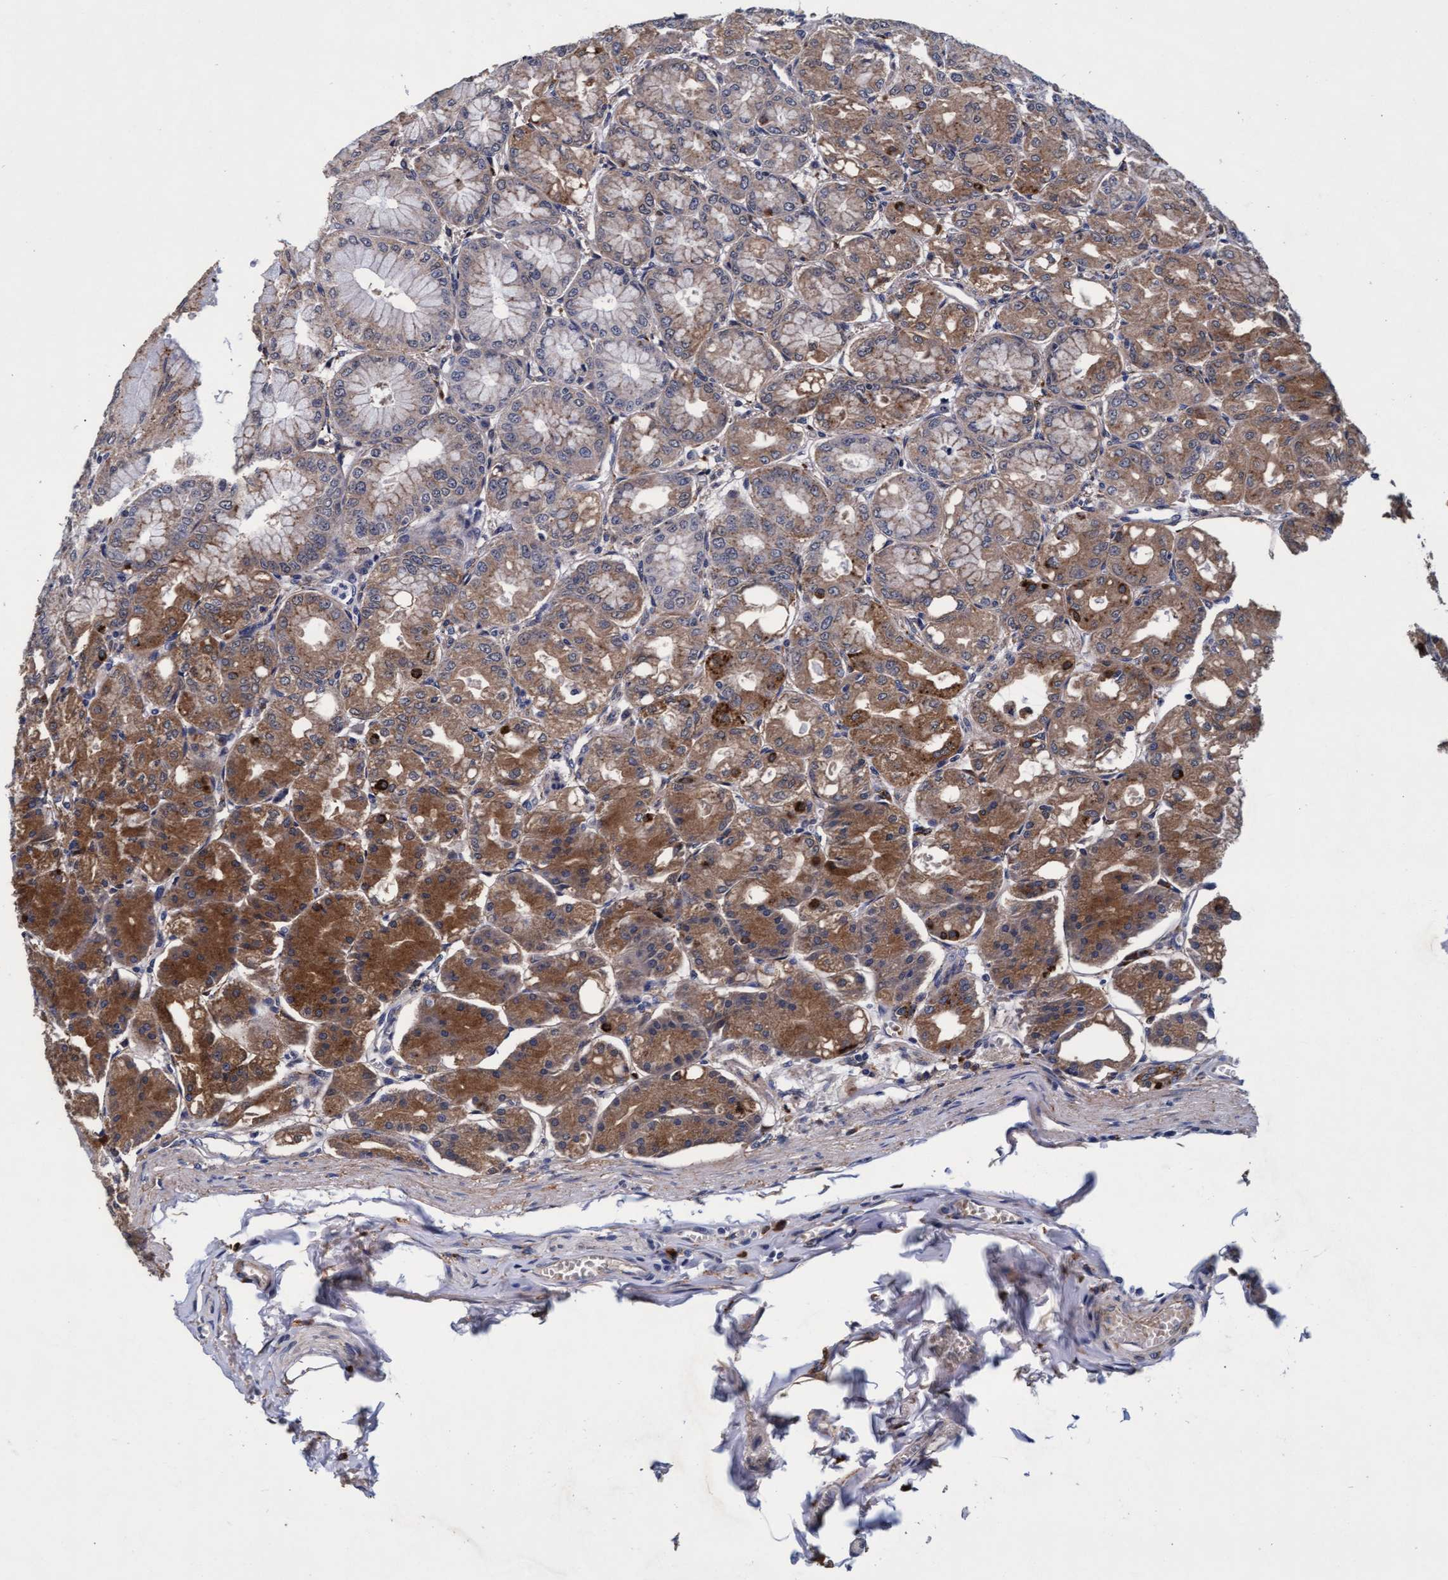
{"staining": {"intensity": "moderate", "quantity": "25%-75%", "location": "cytoplasmic/membranous"}, "tissue": "stomach", "cell_type": "Glandular cells", "image_type": "normal", "snomed": [{"axis": "morphology", "description": "Normal tissue, NOS"}, {"axis": "topography", "description": "Stomach, lower"}], "caption": "Brown immunohistochemical staining in unremarkable stomach exhibits moderate cytoplasmic/membranous expression in about 25%-75% of glandular cells.", "gene": "CPQ", "patient": {"sex": "male", "age": 71}}